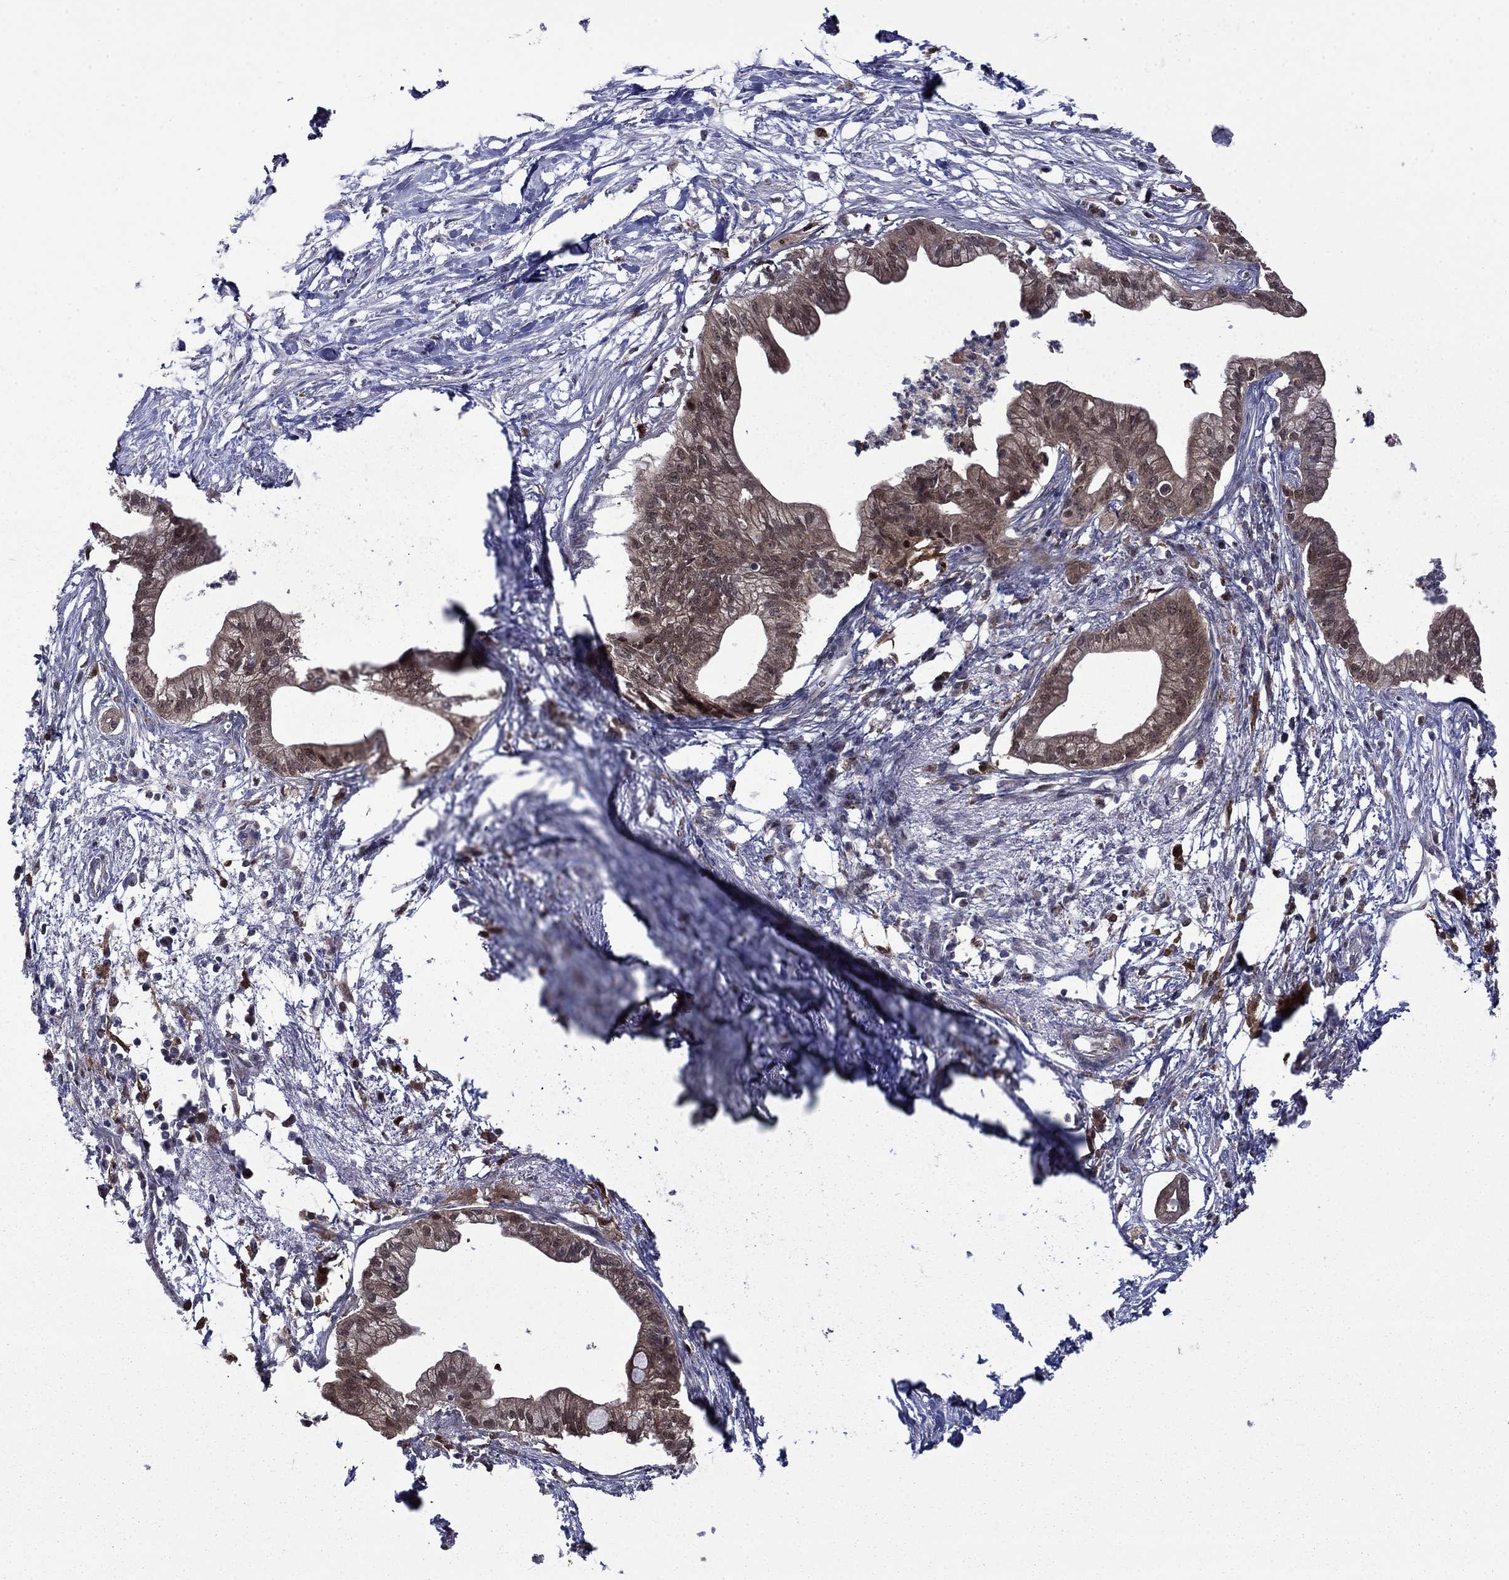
{"staining": {"intensity": "weak", "quantity": "25%-75%", "location": "cytoplasmic/membranous"}, "tissue": "pancreatic cancer", "cell_type": "Tumor cells", "image_type": "cancer", "snomed": [{"axis": "morphology", "description": "Normal tissue, NOS"}, {"axis": "morphology", "description": "Adenocarcinoma, NOS"}, {"axis": "topography", "description": "Pancreas"}], "caption": "The micrograph reveals a brown stain indicating the presence of a protein in the cytoplasmic/membranous of tumor cells in pancreatic adenocarcinoma.", "gene": "TPMT", "patient": {"sex": "female", "age": 58}}